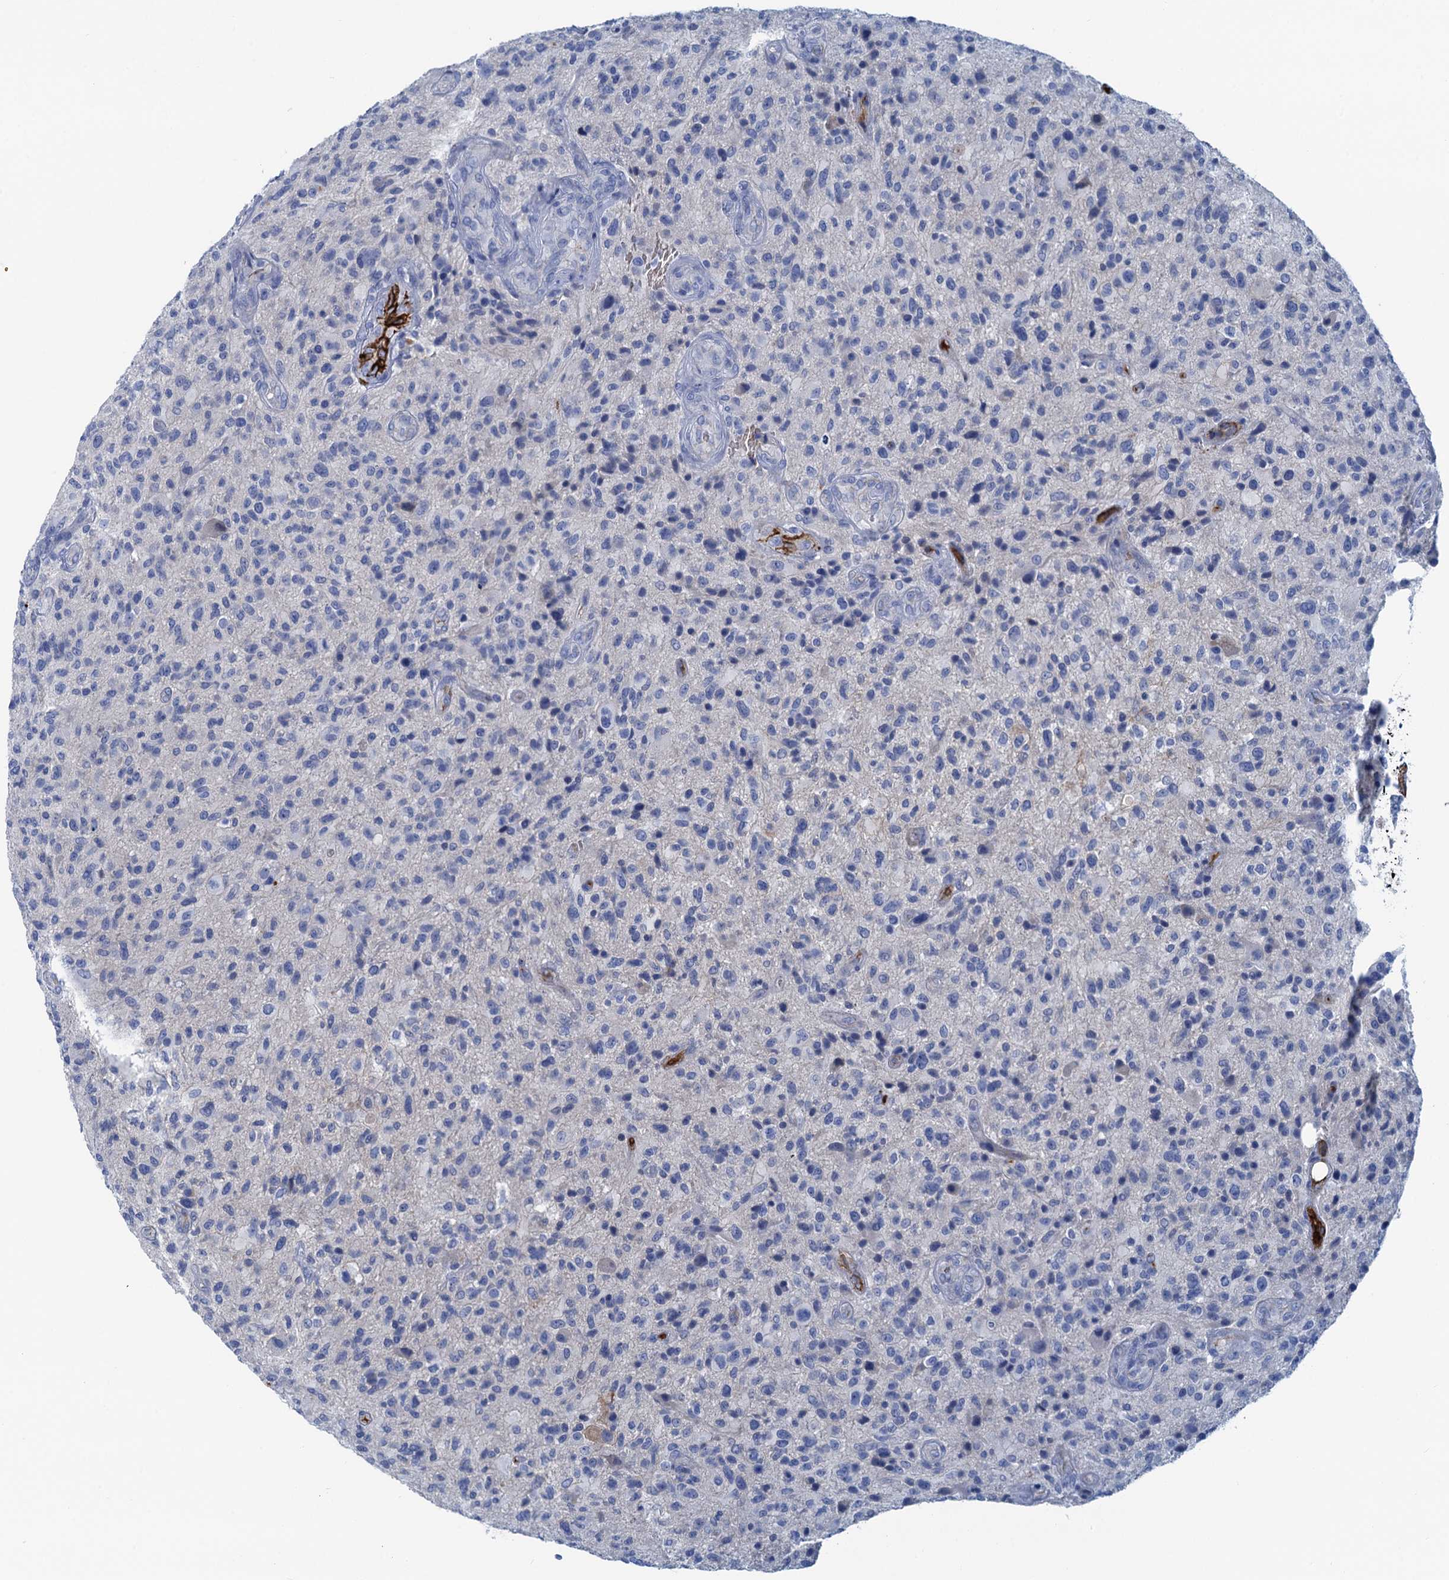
{"staining": {"intensity": "negative", "quantity": "none", "location": "none"}, "tissue": "glioma", "cell_type": "Tumor cells", "image_type": "cancer", "snomed": [{"axis": "morphology", "description": "Glioma, malignant, High grade"}, {"axis": "topography", "description": "Brain"}], "caption": "This is an immunohistochemistry (IHC) micrograph of malignant glioma (high-grade). There is no positivity in tumor cells.", "gene": "MYADML2", "patient": {"sex": "male", "age": 47}}